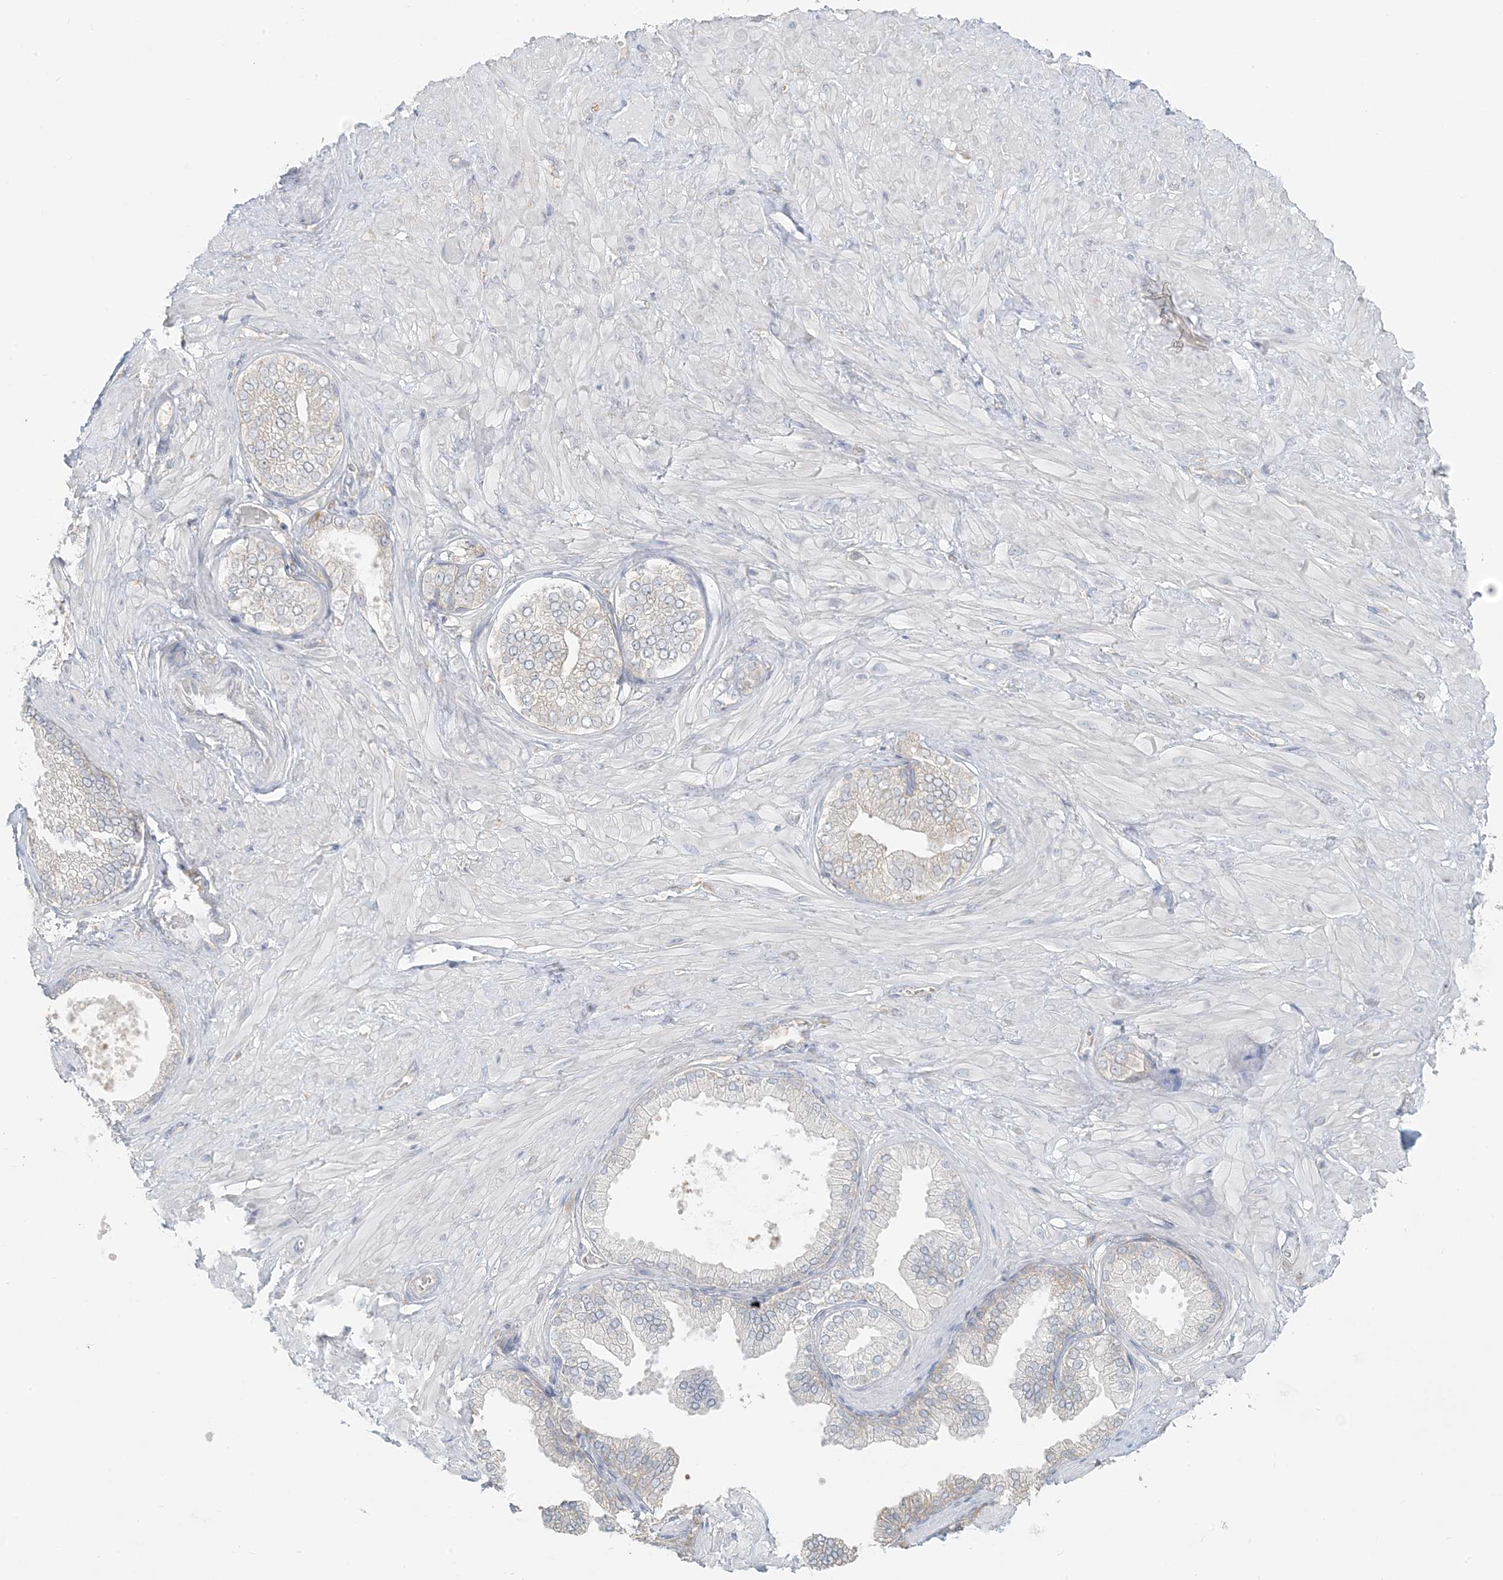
{"staining": {"intensity": "negative", "quantity": "none", "location": "none"}, "tissue": "adipose tissue", "cell_type": "Adipocytes", "image_type": "normal", "snomed": [{"axis": "morphology", "description": "Normal tissue, NOS"}, {"axis": "morphology", "description": "Adenocarcinoma, Low grade"}, {"axis": "topography", "description": "Prostate"}, {"axis": "topography", "description": "Peripheral nerve tissue"}], "caption": "Micrograph shows no protein staining in adipocytes of unremarkable adipose tissue. (DAB (3,3'-diaminobenzidine) IHC, high magnification).", "gene": "EEFSEC", "patient": {"sex": "male", "age": 63}}